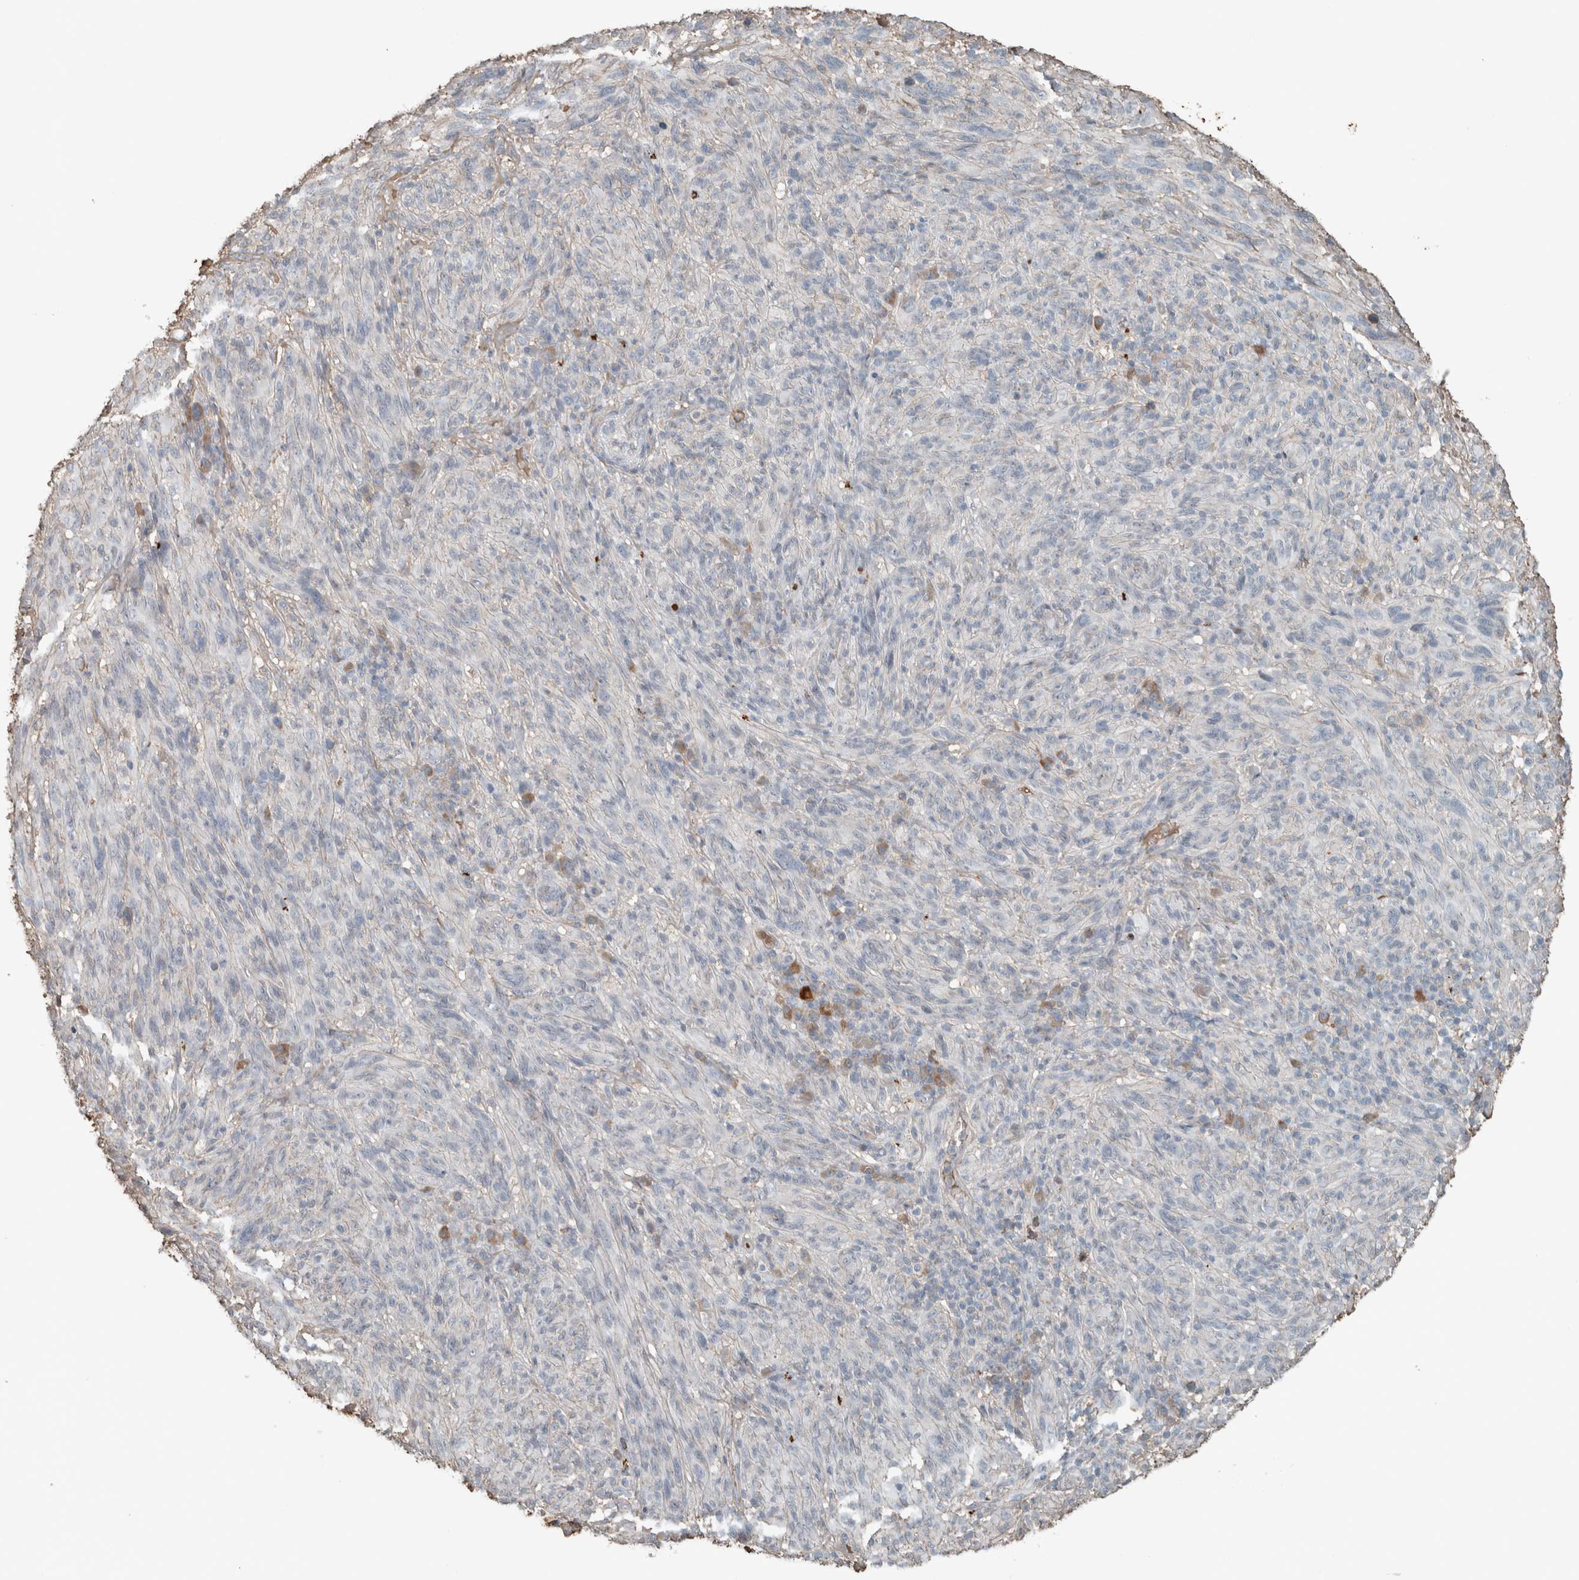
{"staining": {"intensity": "negative", "quantity": "none", "location": "none"}, "tissue": "melanoma", "cell_type": "Tumor cells", "image_type": "cancer", "snomed": [{"axis": "morphology", "description": "Malignant melanoma, NOS"}, {"axis": "topography", "description": "Skin of head"}], "caption": "High magnification brightfield microscopy of melanoma stained with DAB (3,3'-diaminobenzidine) (brown) and counterstained with hematoxylin (blue): tumor cells show no significant positivity. (Stains: DAB (3,3'-diaminobenzidine) immunohistochemistry with hematoxylin counter stain, Microscopy: brightfield microscopy at high magnification).", "gene": "USP34", "patient": {"sex": "male", "age": 96}}